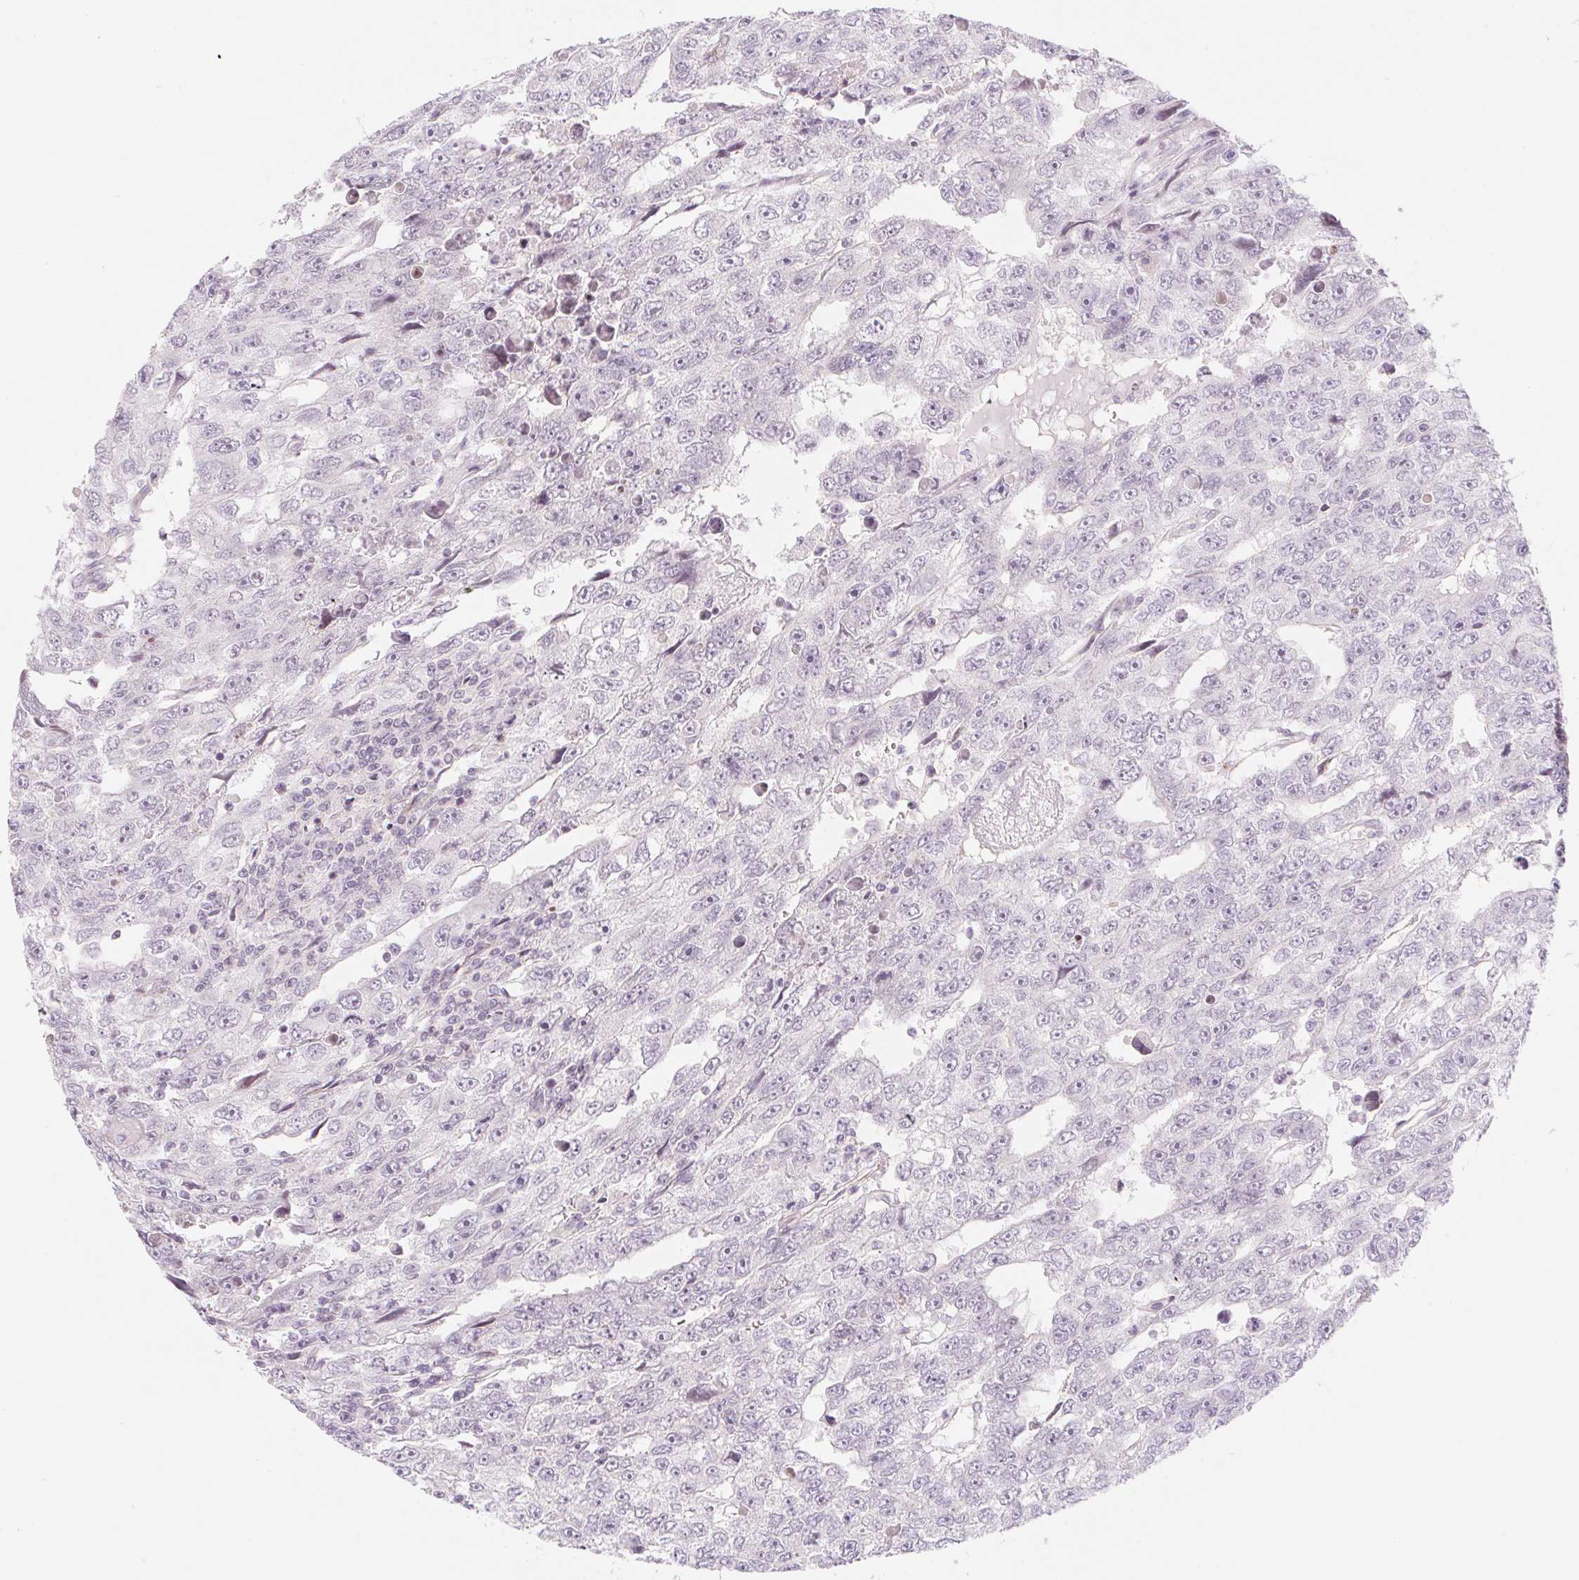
{"staining": {"intensity": "negative", "quantity": "none", "location": "none"}, "tissue": "testis cancer", "cell_type": "Tumor cells", "image_type": "cancer", "snomed": [{"axis": "morphology", "description": "Carcinoma, Embryonal, NOS"}, {"axis": "topography", "description": "Testis"}], "caption": "Tumor cells show no significant staining in embryonal carcinoma (testis). (DAB (3,3'-diaminobenzidine) immunohistochemistry (IHC) with hematoxylin counter stain).", "gene": "CASKIN1", "patient": {"sex": "male", "age": 20}}